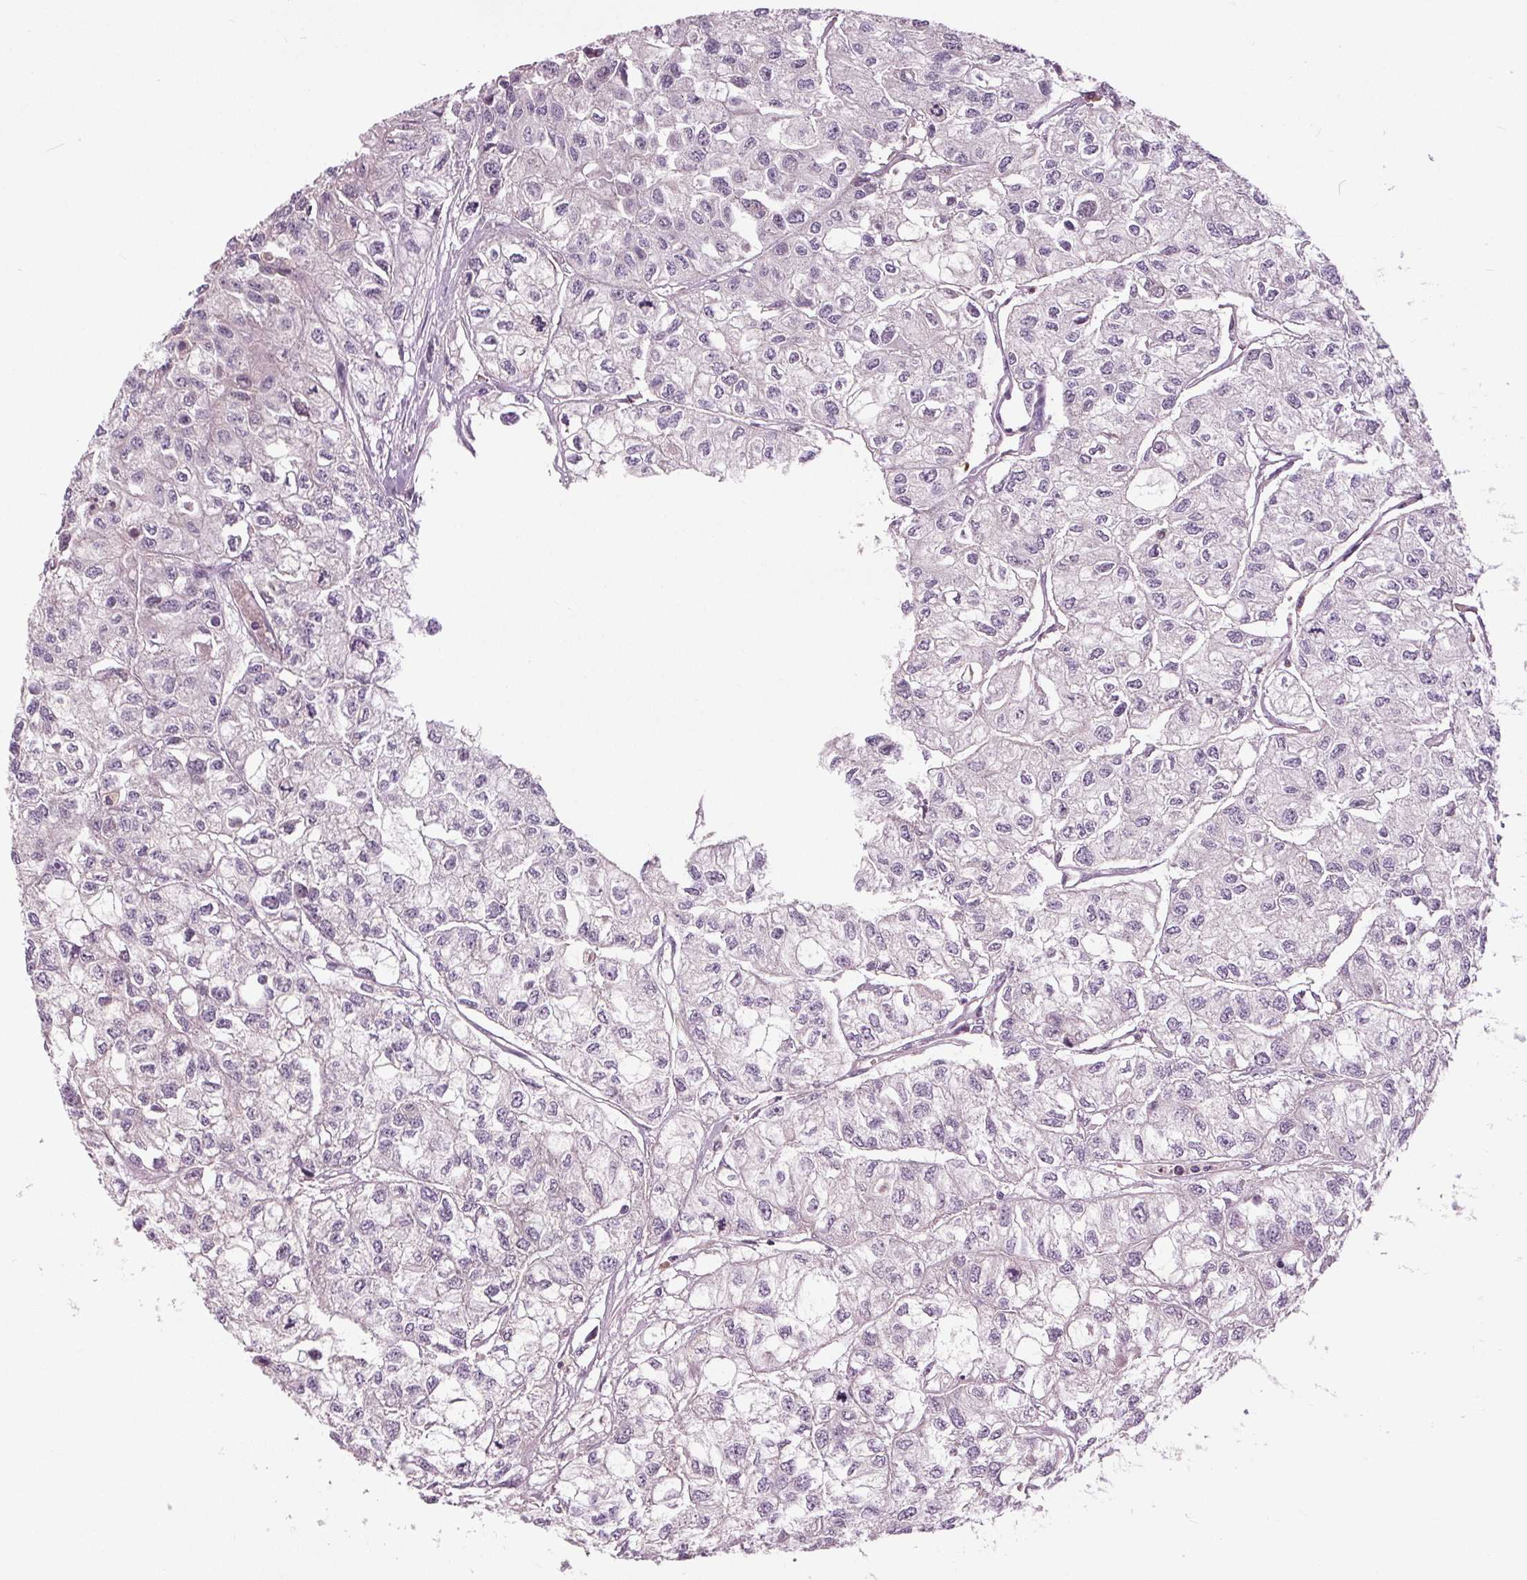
{"staining": {"intensity": "negative", "quantity": "none", "location": "none"}, "tissue": "renal cancer", "cell_type": "Tumor cells", "image_type": "cancer", "snomed": [{"axis": "morphology", "description": "Adenocarcinoma, NOS"}, {"axis": "topography", "description": "Kidney"}], "caption": "The micrograph exhibits no staining of tumor cells in renal adenocarcinoma.", "gene": "PDGFD", "patient": {"sex": "male", "age": 56}}